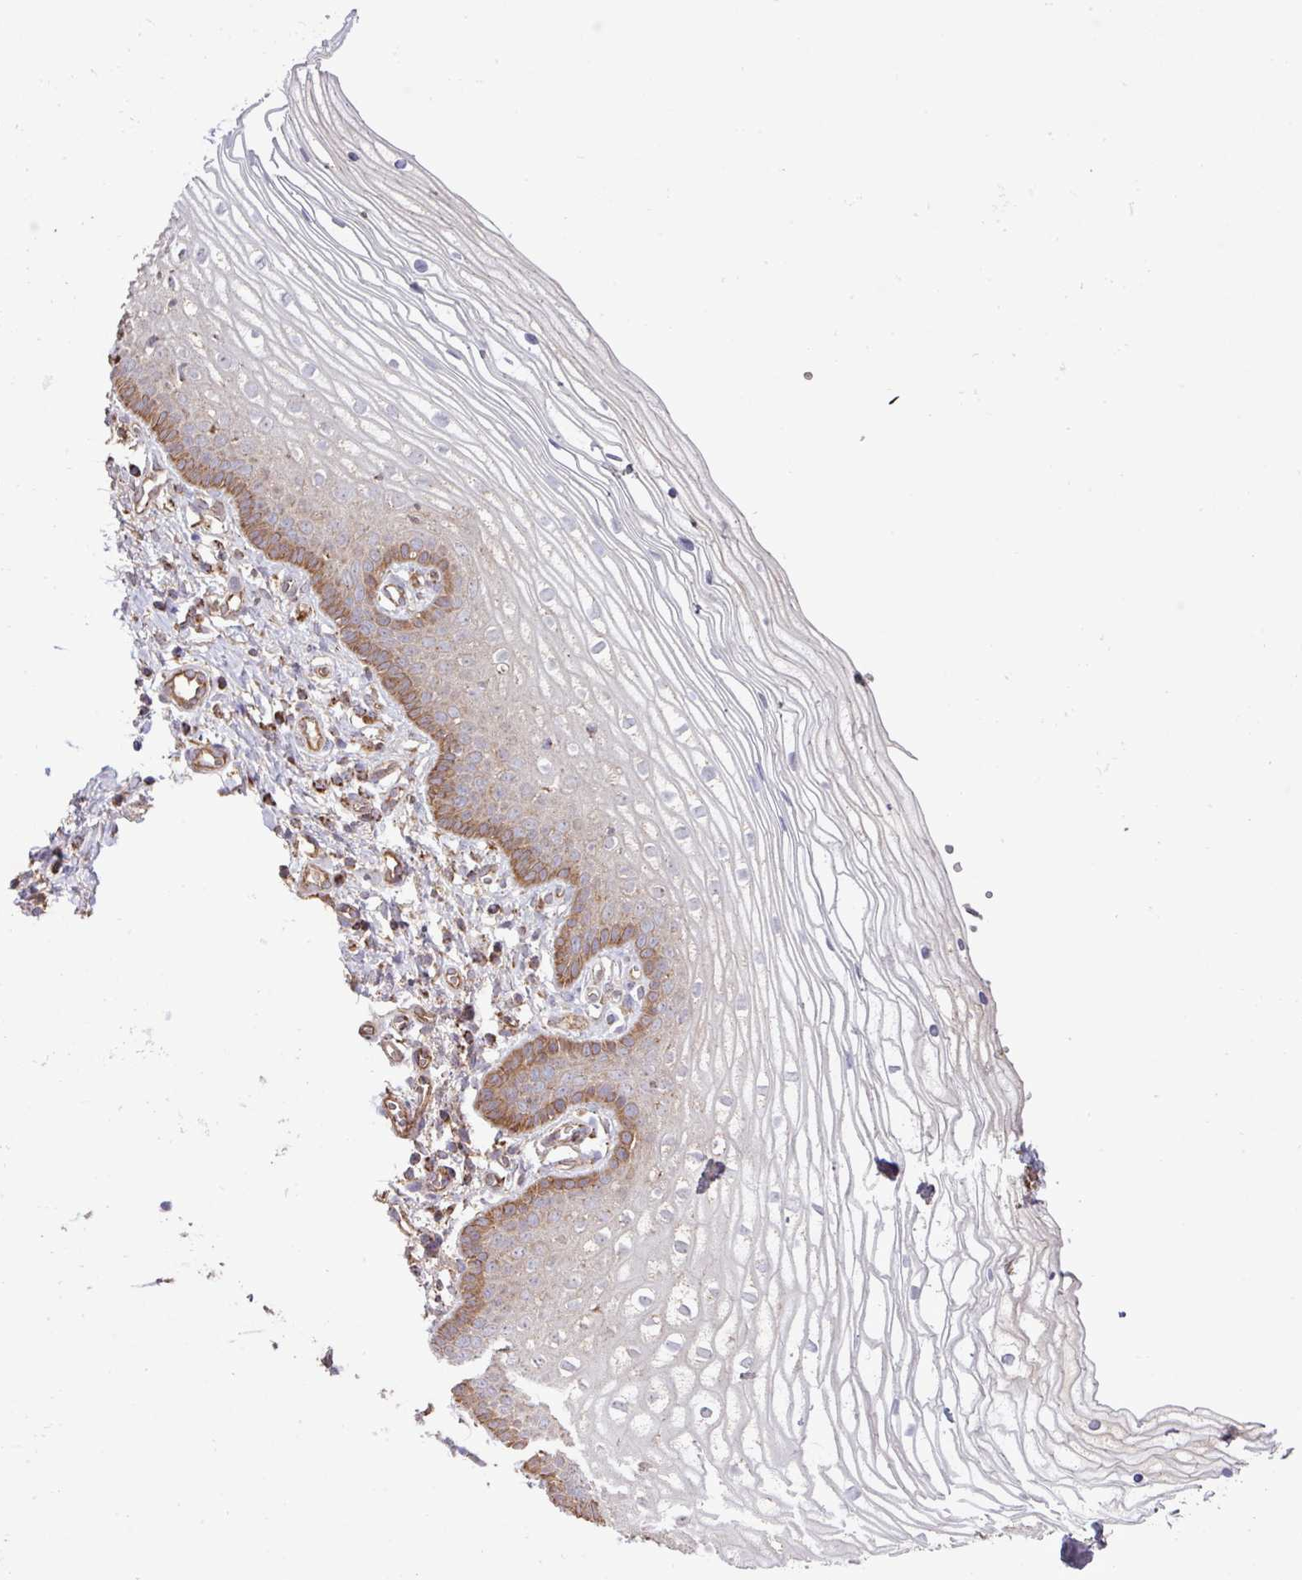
{"staining": {"intensity": "moderate", "quantity": "25%-75%", "location": "cytoplasmic/membranous"}, "tissue": "vagina", "cell_type": "Squamous epithelial cells", "image_type": "normal", "snomed": [{"axis": "morphology", "description": "Normal tissue, NOS"}, {"axis": "topography", "description": "Vagina"}], "caption": "The image demonstrates a brown stain indicating the presence of a protein in the cytoplasmic/membranous of squamous epithelial cells in vagina.", "gene": "LRRC53", "patient": {"sex": "female", "age": 56}}